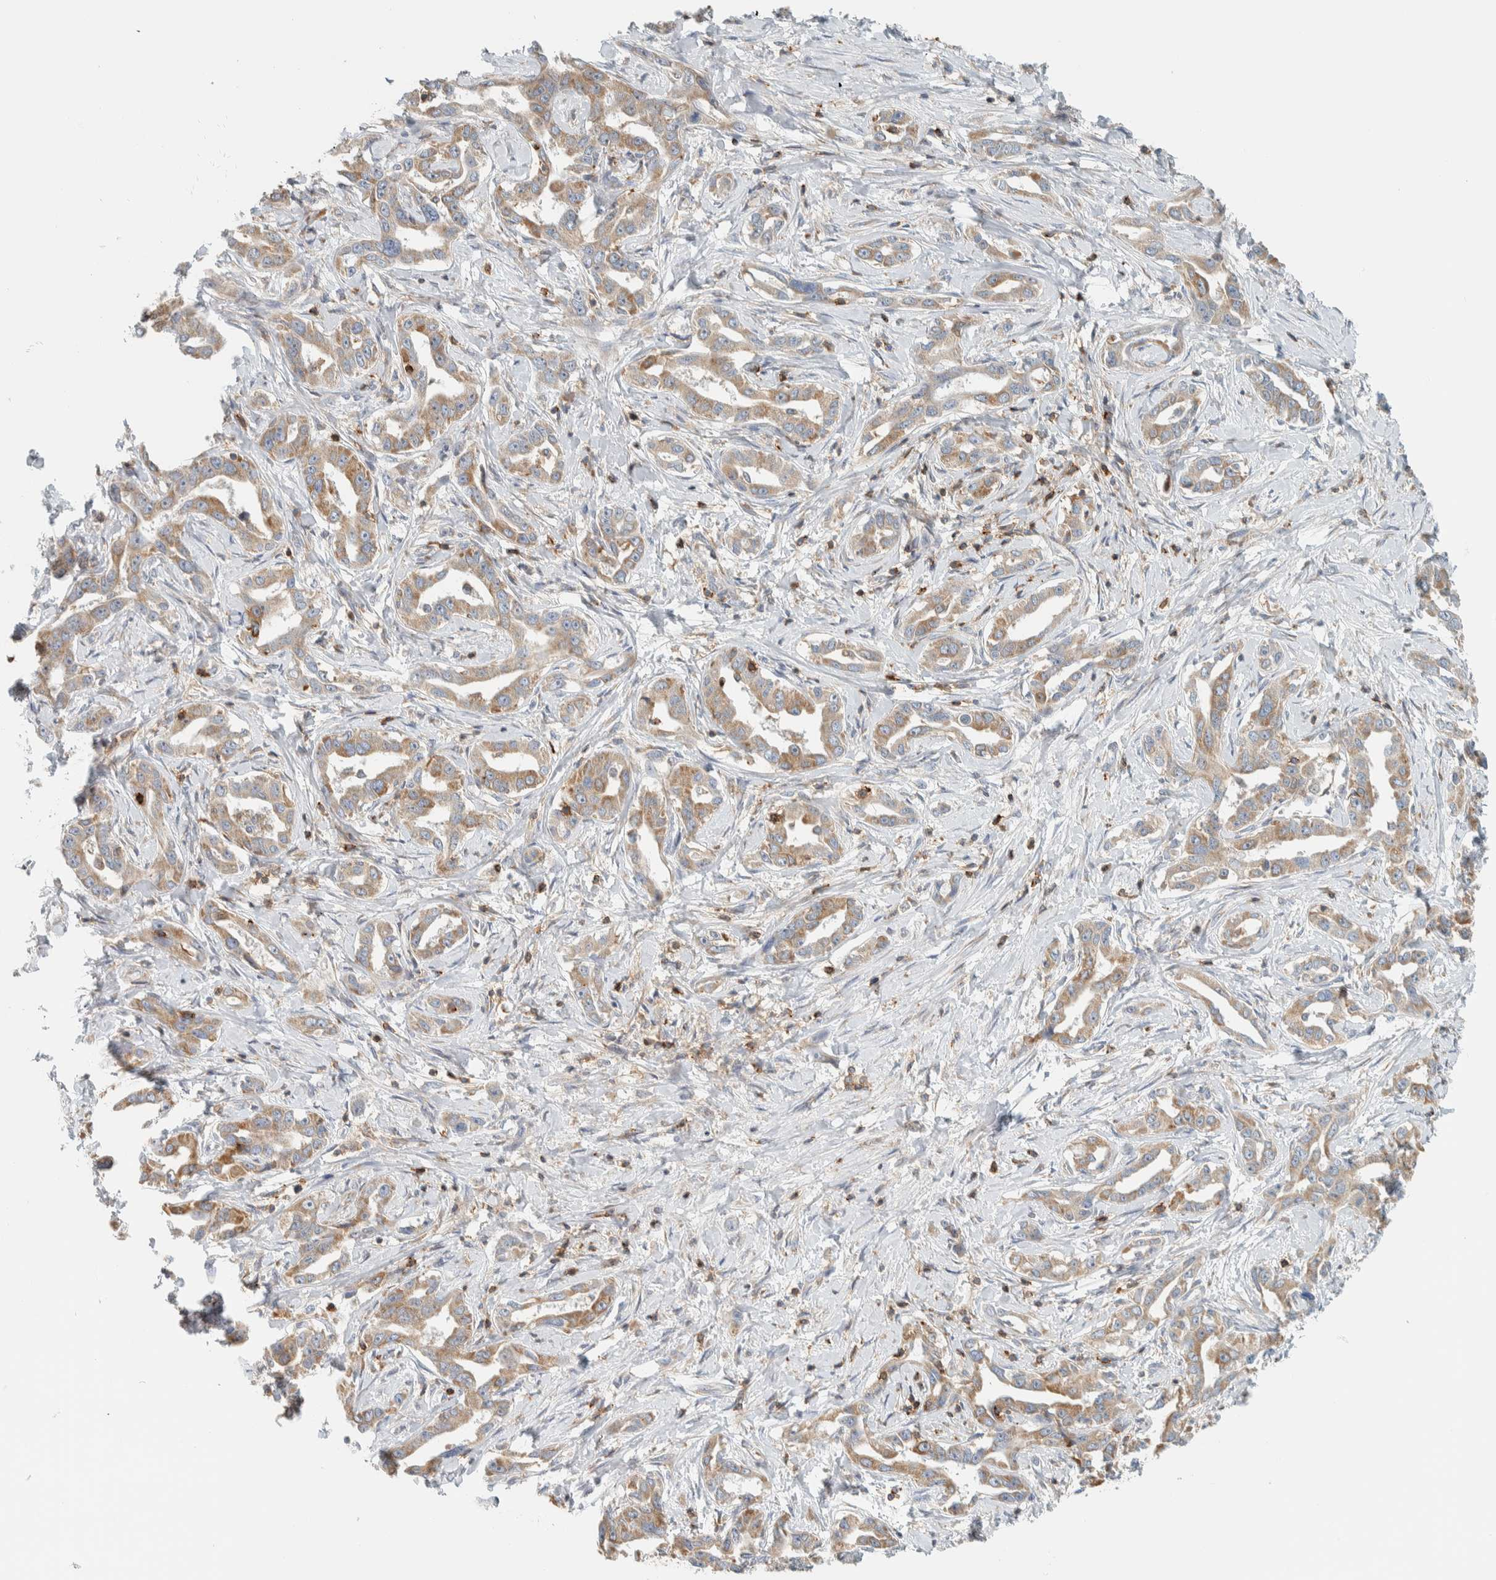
{"staining": {"intensity": "weak", "quantity": ">75%", "location": "cytoplasmic/membranous"}, "tissue": "liver cancer", "cell_type": "Tumor cells", "image_type": "cancer", "snomed": [{"axis": "morphology", "description": "Cholangiocarcinoma"}, {"axis": "topography", "description": "Liver"}], "caption": "Tumor cells reveal weak cytoplasmic/membranous positivity in approximately >75% of cells in liver cancer.", "gene": "CCDC57", "patient": {"sex": "male", "age": 59}}